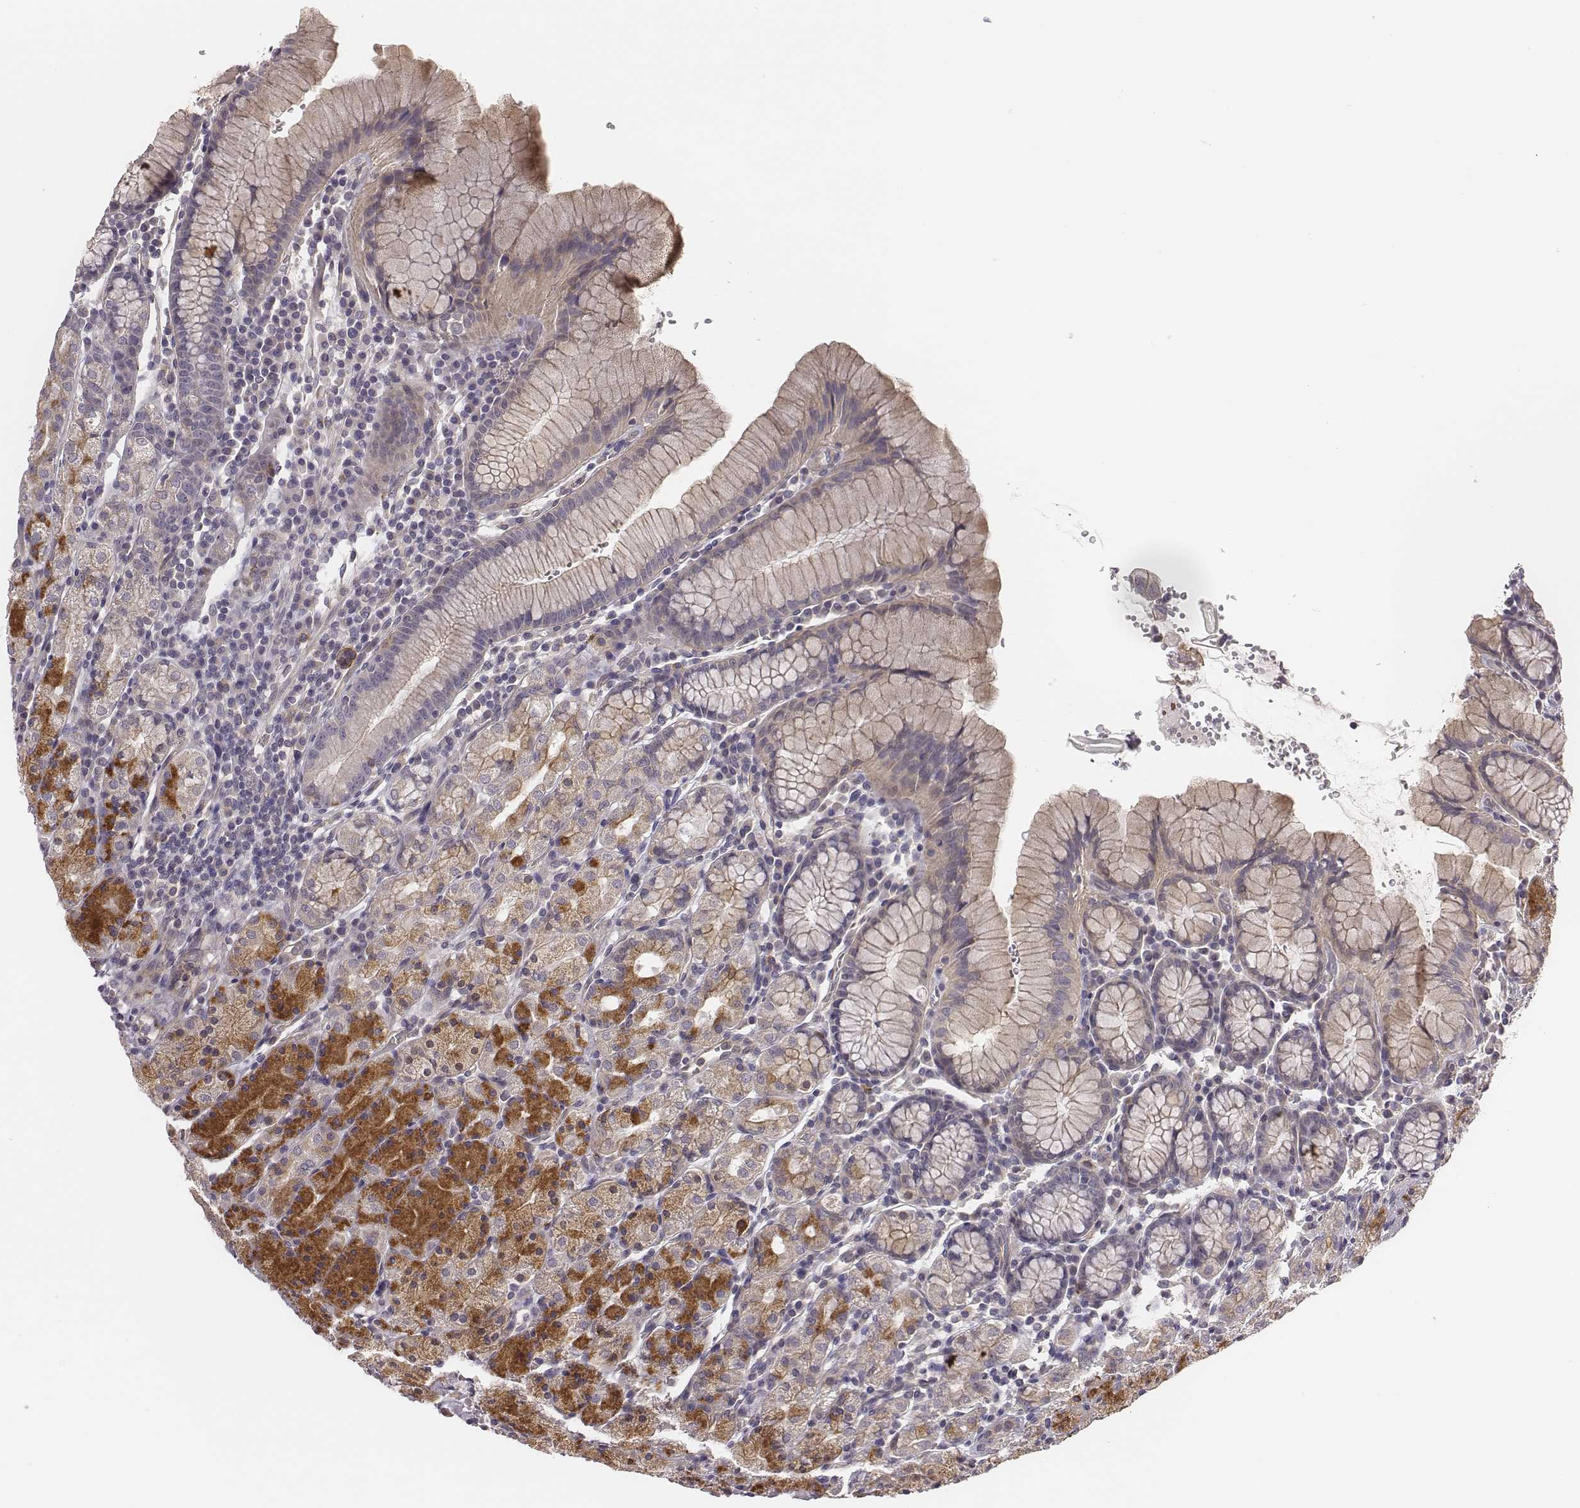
{"staining": {"intensity": "moderate", "quantity": "<25%", "location": "cytoplasmic/membranous"}, "tissue": "stomach", "cell_type": "Glandular cells", "image_type": "normal", "snomed": [{"axis": "morphology", "description": "Normal tissue, NOS"}, {"axis": "topography", "description": "Stomach, upper"}, {"axis": "topography", "description": "Stomach"}], "caption": "The immunohistochemical stain shows moderate cytoplasmic/membranous staining in glandular cells of benign stomach.", "gene": "SCARF1", "patient": {"sex": "male", "age": 62}}